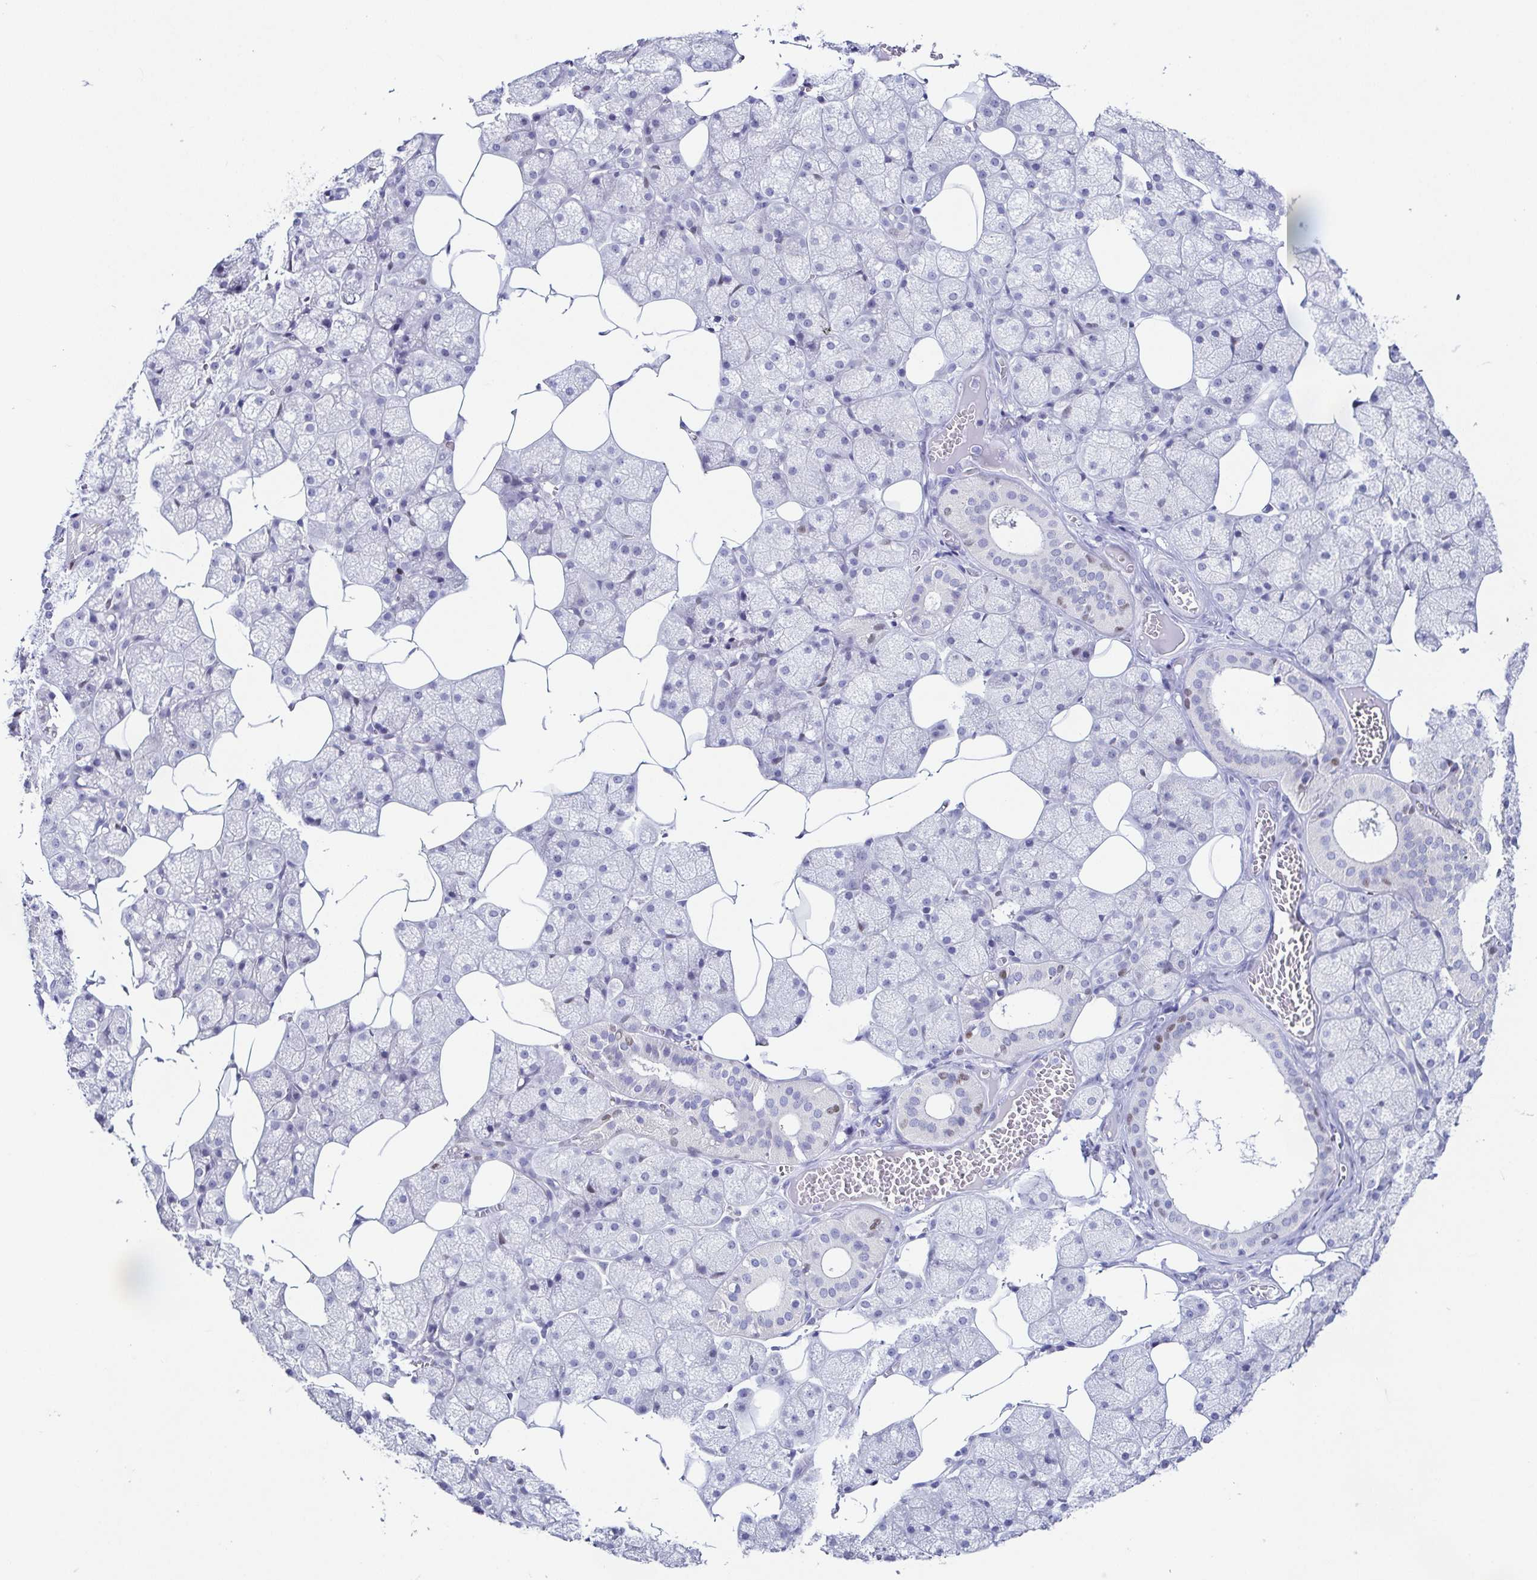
{"staining": {"intensity": "negative", "quantity": "none", "location": "none"}, "tissue": "salivary gland", "cell_type": "Glandular cells", "image_type": "normal", "snomed": [{"axis": "morphology", "description": "Normal tissue, NOS"}, {"axis": "topography", "description": "Salivary gland"}, {"axis": "topography", "description": "Peripheral nerve tissue"}], "caption": "Immunohistochemical staining of normal salivary gland reveals no significant expression in glandular cells. Nuclei are stained in blue.", "gene": "TP73", "patient": {"sex": "male", "age": 38}}